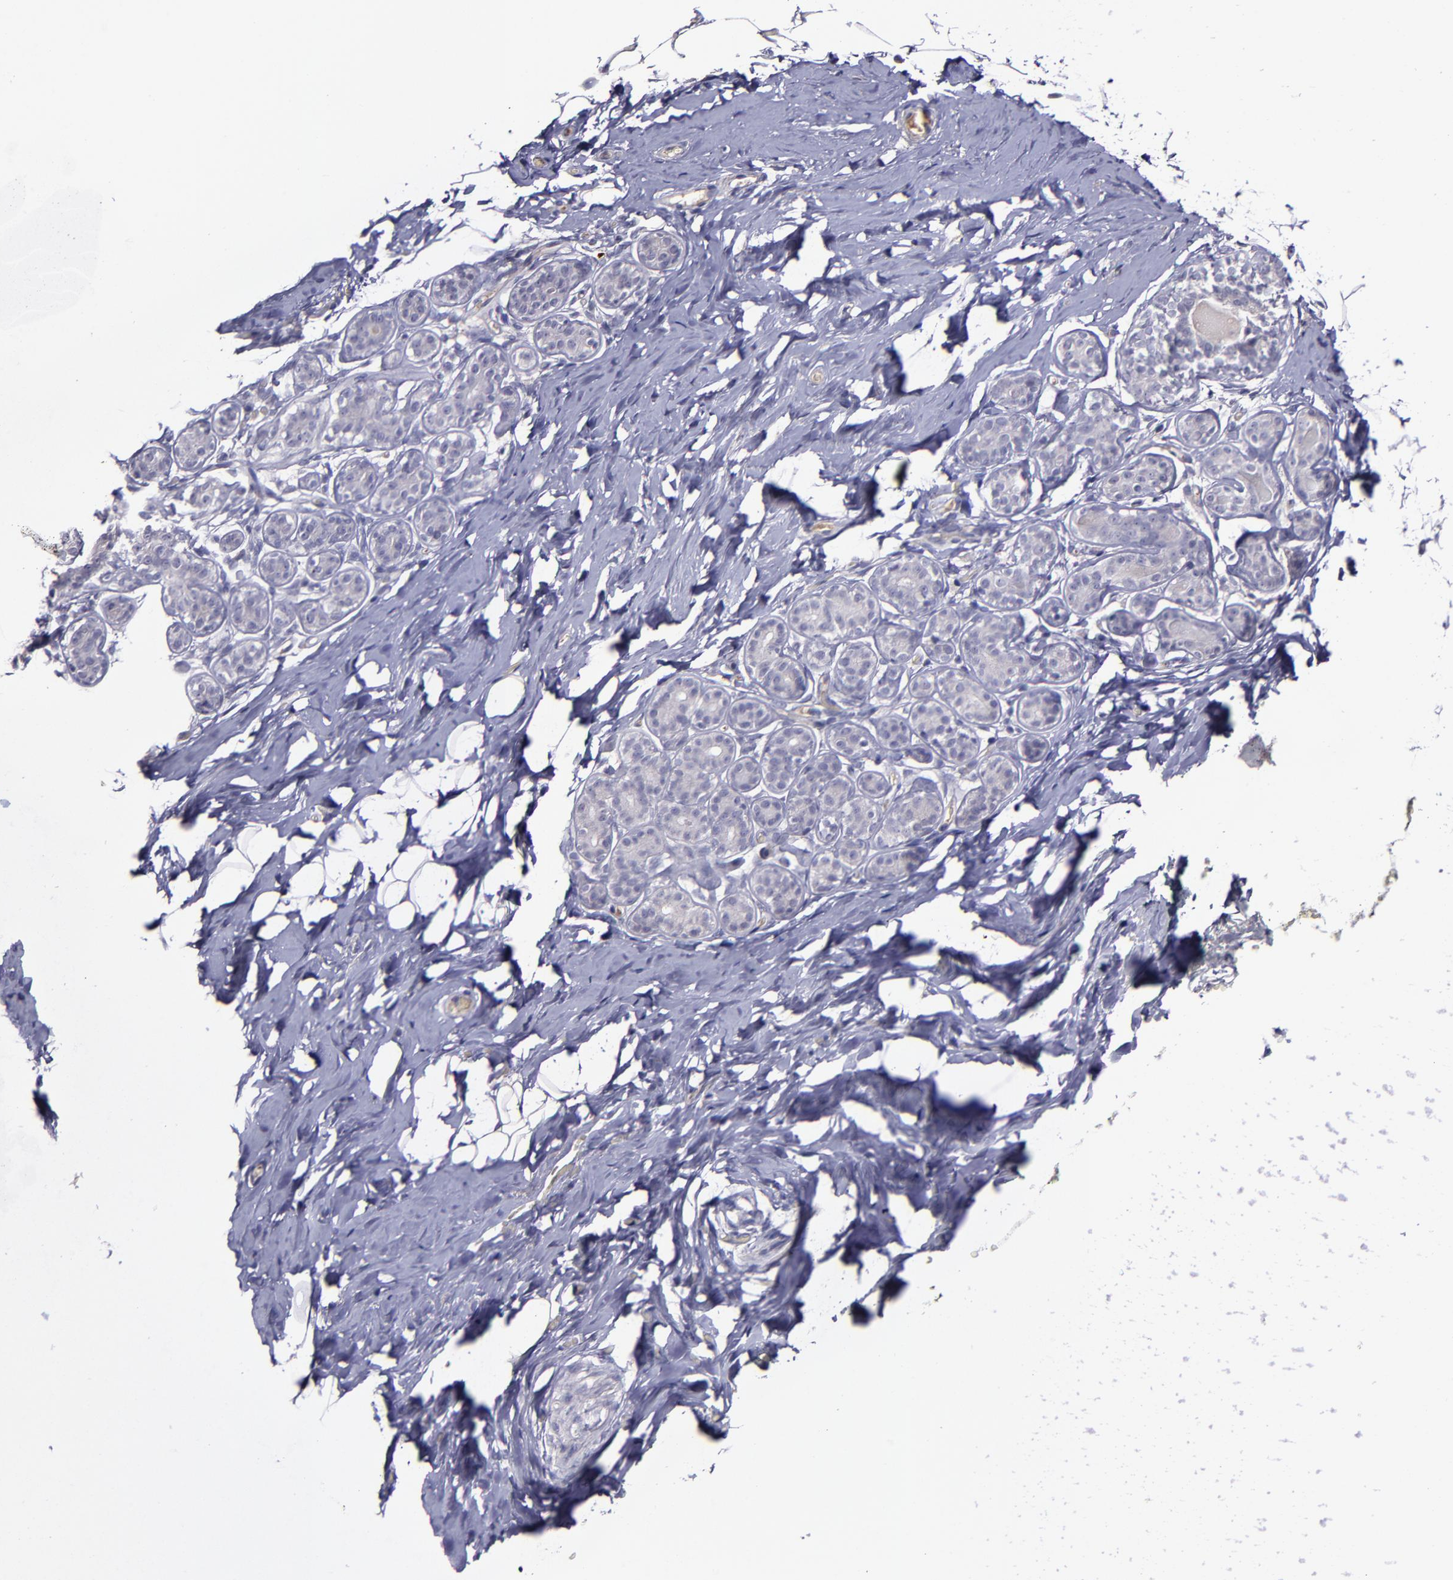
{"staining": {"intensity": "negative", "quantity": "none", "location": "none"}, "tissue": "breast", "cell_type": "Adipocytes", "image_type": "normal", "snomed": [{"axis": "morphology", "description": "Normal tissue, NOS"}, {"axis": "topography", "description": "Breast"}, {"axis": "topography", "description": "Soft tissue"}], "caption": "There is no significant staining in adipocytes of breast. (Immunohistochemistry (ihc), brightfield microscopy, high magnification).", "gene": "MASP1", "patient": {"sex": "female", "age": 75}}